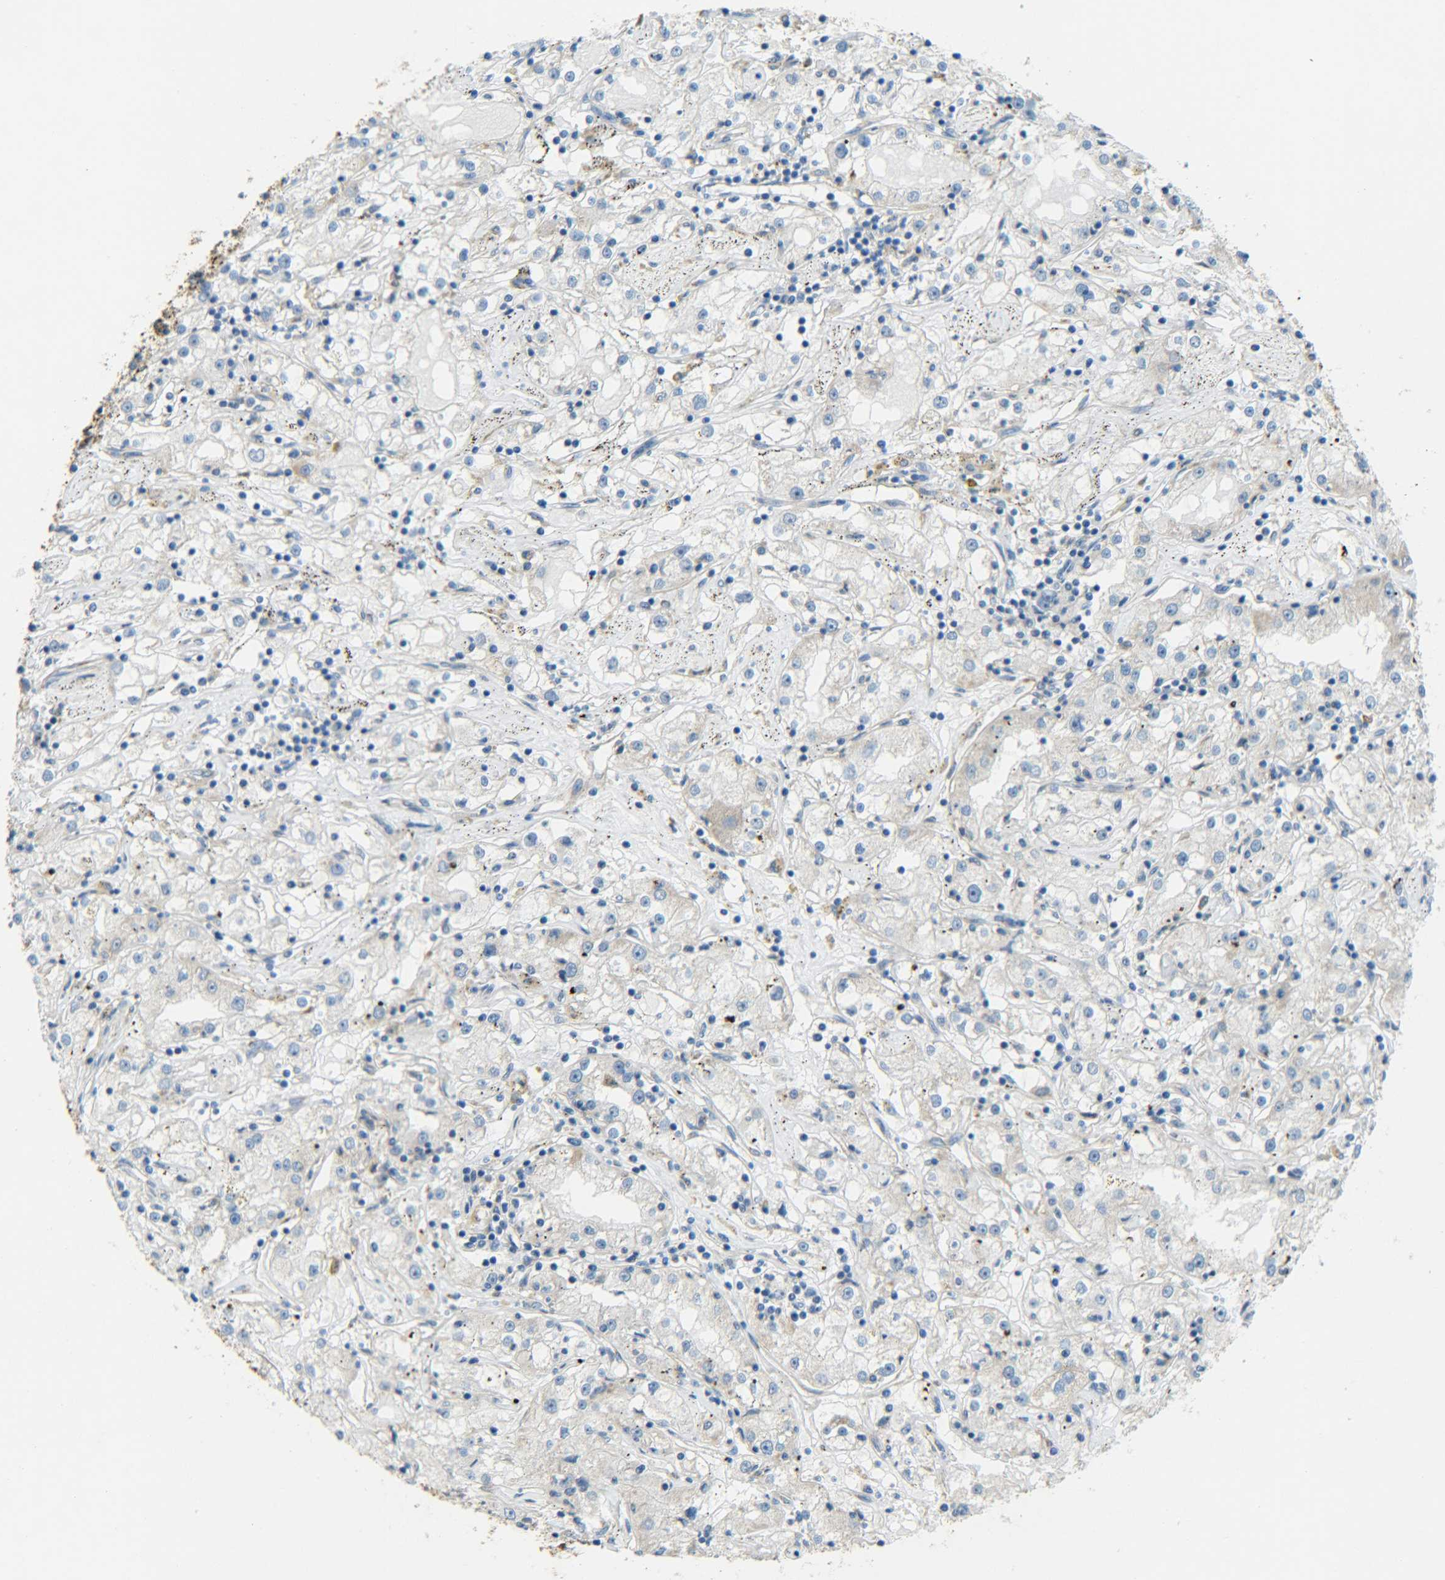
{"staining": {"intensity": "negative", "quantity": "none", "location": "none"}, "tissue": "renal cancer", "cell_type": "Tumor cells", "image_type": "cancer", "snomed": [{"axis": "morphology", "description": "Adenocarcinoma, NOS"}, {"axis": "topography", "description": "Kidney"}], "caption": "This is an immunohistochemistry (IHC) micrograph of renal cancer. There is no expression in tumor cells.", "gene": "CYB5R1", "patient": {"sex": "male", "age": 56}}